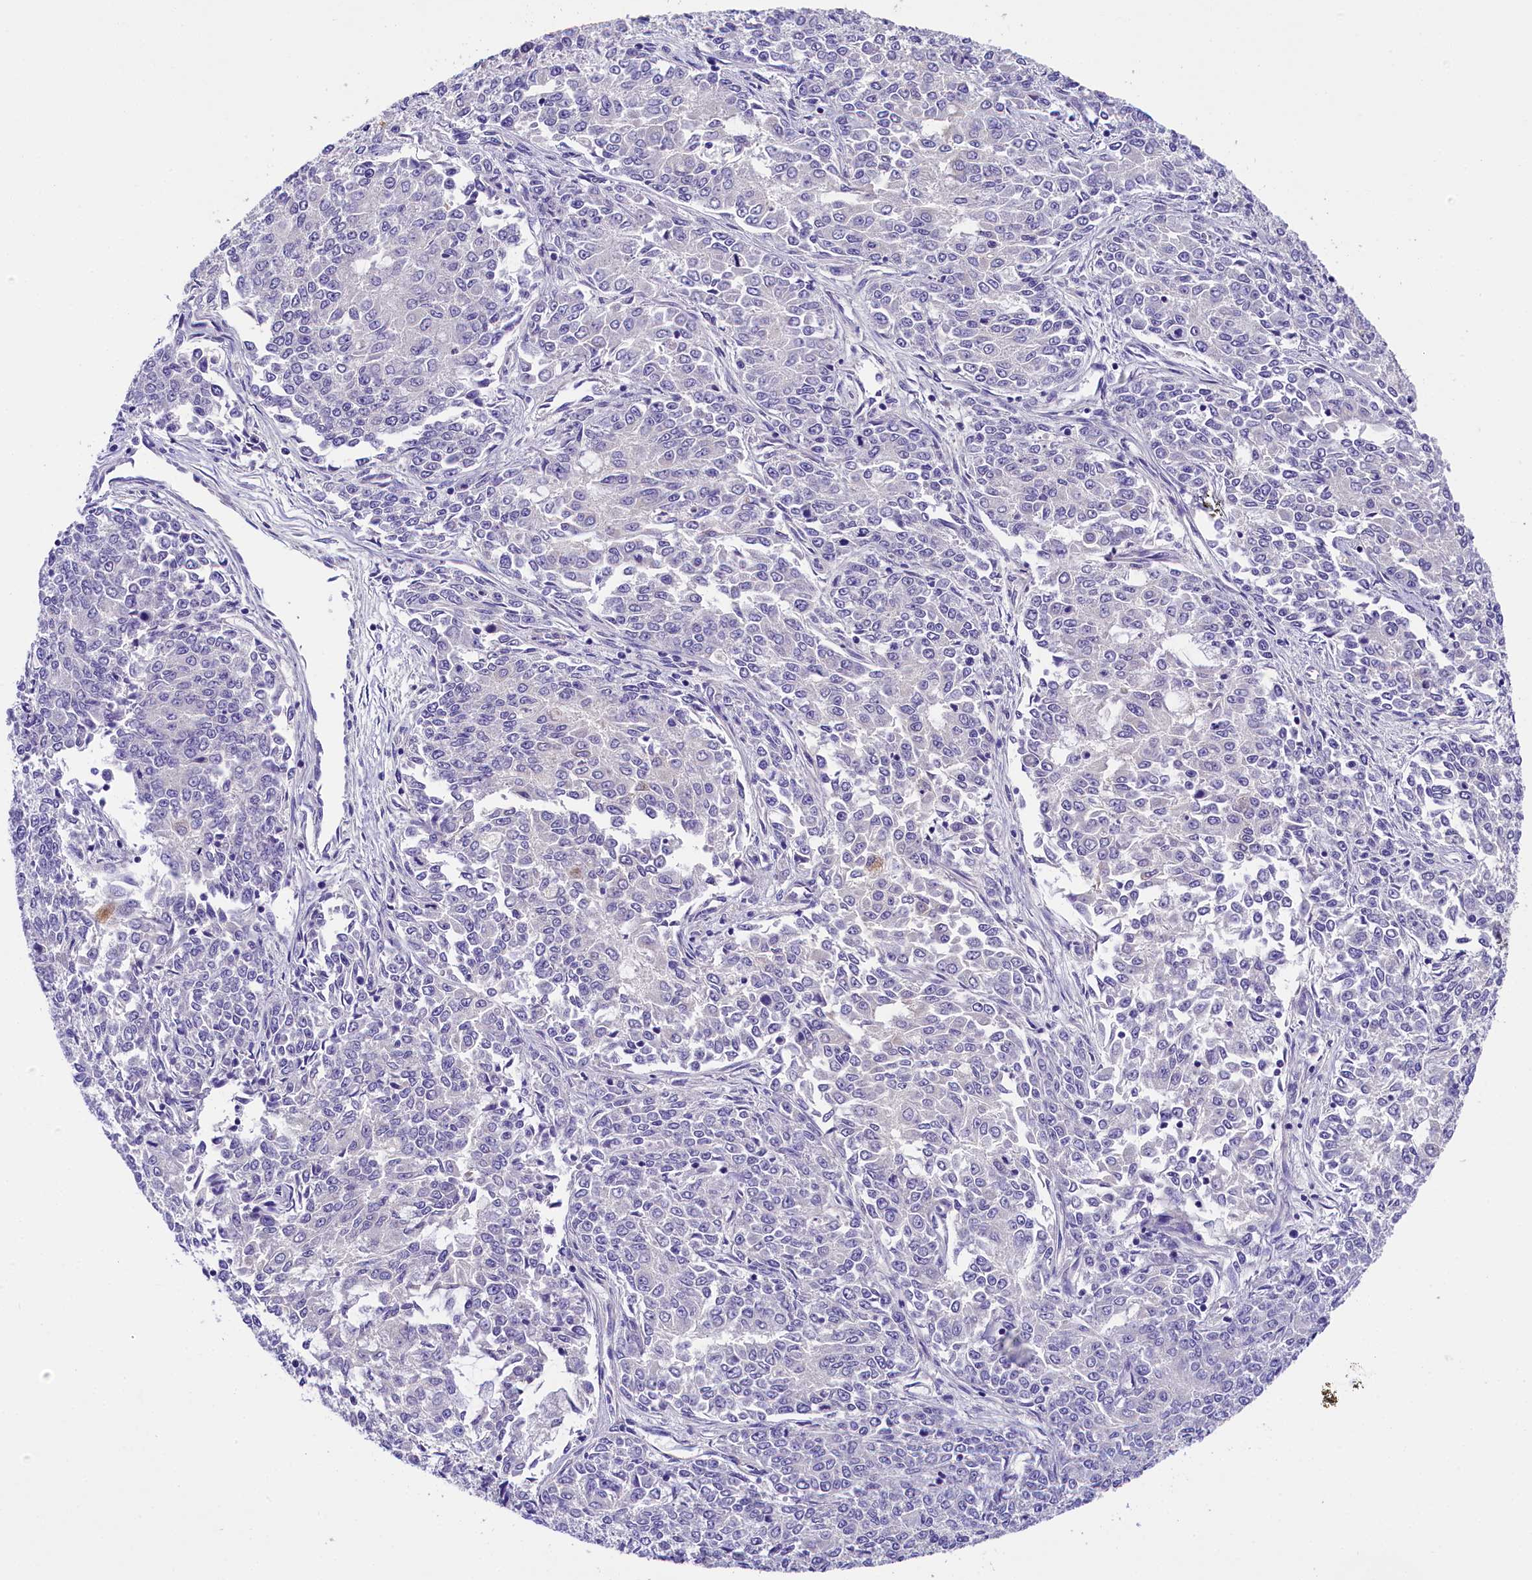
{"staining": {"intensity": "negative", "quantity": "none", "location": "none"}, "tissue": "endometrial cancer", "cell_type": "Tumor cells", "image_type": "cancer", "snomed": [{"axis": "morphology", "description": "Adenocarcinoma, NOS"}, {"axis": "topography", "description": "Endometrium"}], "caption": "Immunohistochemistry photomicrograph of neoplastic tissue: human endometrial cancer (adenocarcinoma) stained with DAB (3,3'-diaminobenzidine) shows no significant protein expression in tumor cells. The staining is performed using DAB brown chromogen with nuclei counter-stained in using hematoxylin.", "gene": "SOD3", "patient": {"sex": "female", "age": 50}}